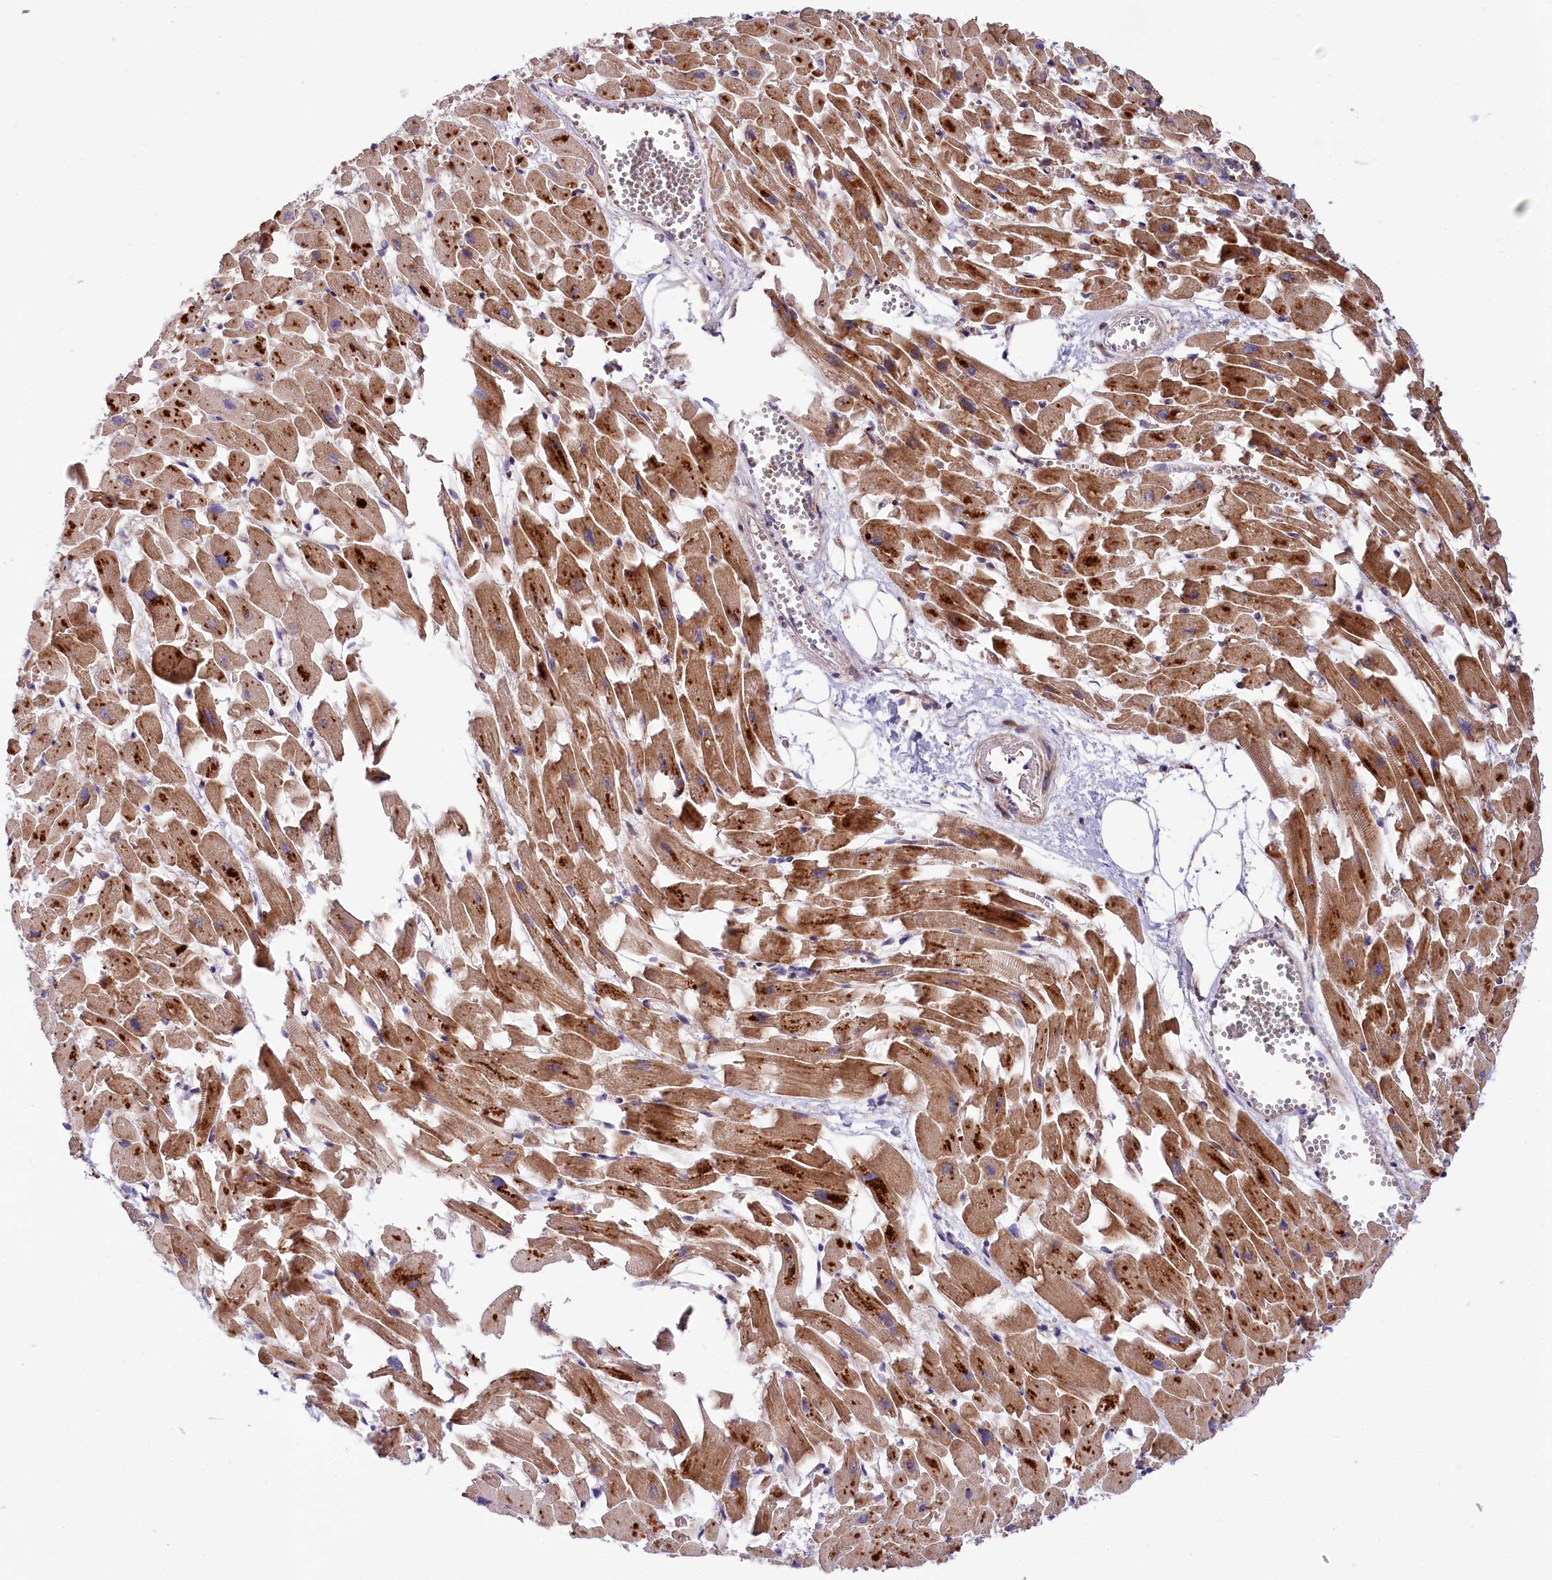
{"staining": {"intensity": "strong", "quantity": ">75%", "location": "cytoplasmic/membranous"}, "tissue": "heart muscle", "cell_type": "Cardiomyocytes", "image_type": "normal", "snomed": [{"axis": "morphology", "description": "Normal tissue, NOS"}, {"axis": "topography", "description": "Heart"}], "caption": "Immunohistochemistry (IHC) image of normal heart muscle: human heart muscle stained using immunohistochemistry (IHC) exhibits high levels of strong protein expression localized specifically in the cytoplasmic/membranous of cardiomyocytes, appearing as a cytoplasmic/membranous brown color.", "gene": "PDZRN3", "patient": {"sex": "female", "age": 64}}